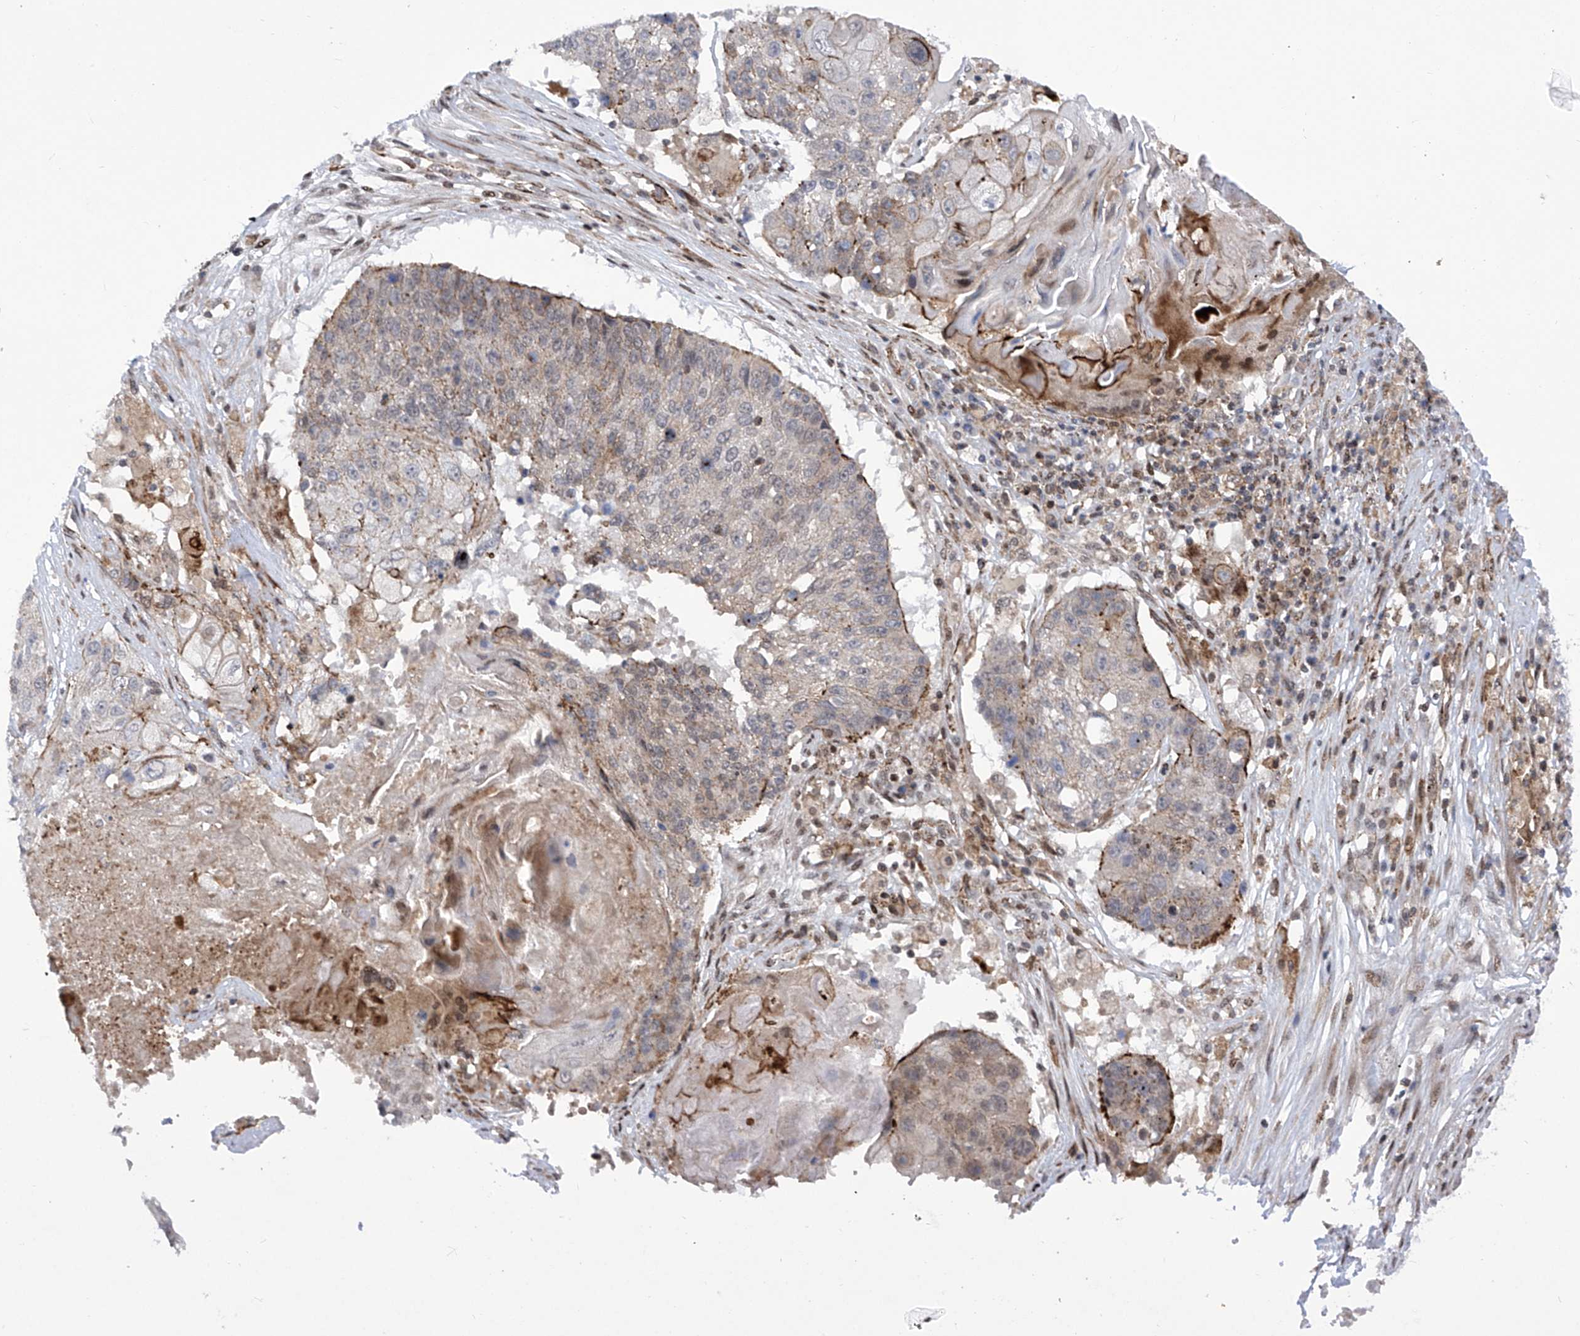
{"staining": {"intensity": "moderate", "quantity": "<25%", "location": "cytoplasmic/membranous"}, "tissue": "lung cancer", "cell_type": "Tumor cells", "image_type": "cancer", "snomed": [{"axis": "morphology", "description": "Squamous cell carcinoma, NOS"}, {"axis": "topography", "description": "Lung"}], "caption": "Protein expression by IHC displays moderate cytoplasmic/membranous positivity in about <25% of tumor cells in lung cancer. (brown staining indicates protein expression, while blue staining denotes nuclei).", "gene": "CEP290", "patient": {"sex": "male", "age": 61}}